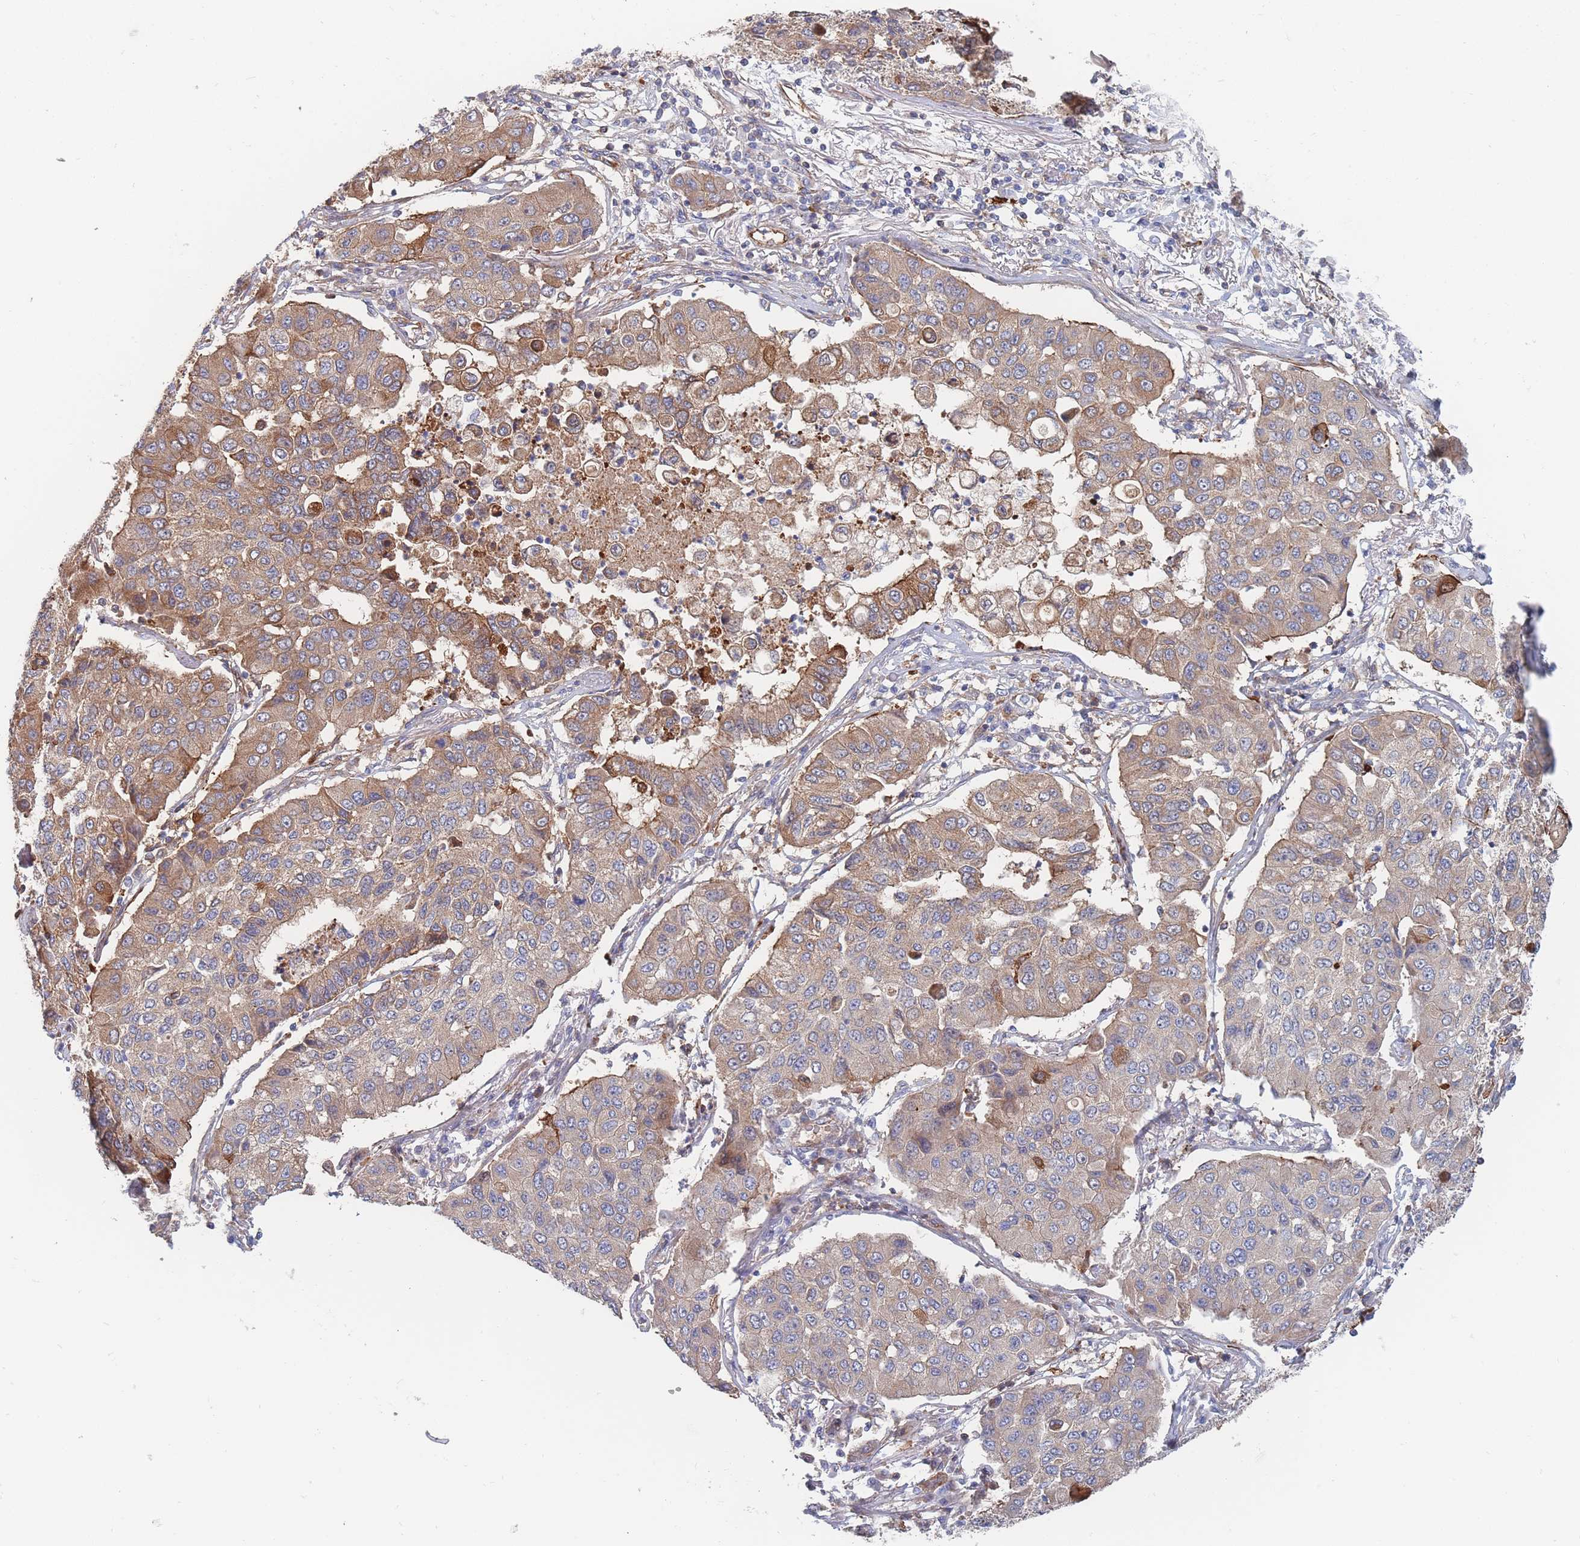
{"staining": {"intensity": "moderate", "quantity": "25%-75%", "location": "cytoplasmic/membranous,nuclear"}, "tissue": "lung cancer", "cell_type": "Tumor cells", "image_type": "cancer", "snomed": [{"axis": "morphology", "description": "Squamous cell carcinoma, NOS"}, {"axis": "topography", "description": "Lung"}], "caption": "Tumor cells display medium levels of moderate cytoplasmic/membranous and nuclear staining in approximately 25%-75% of cells in human lung squamous cell carcinoma. (Brightfield microscopy of DAB IHC at high magnification).", "gene": "G6PC1", "patient": {"sex": "male", "age": 74}}